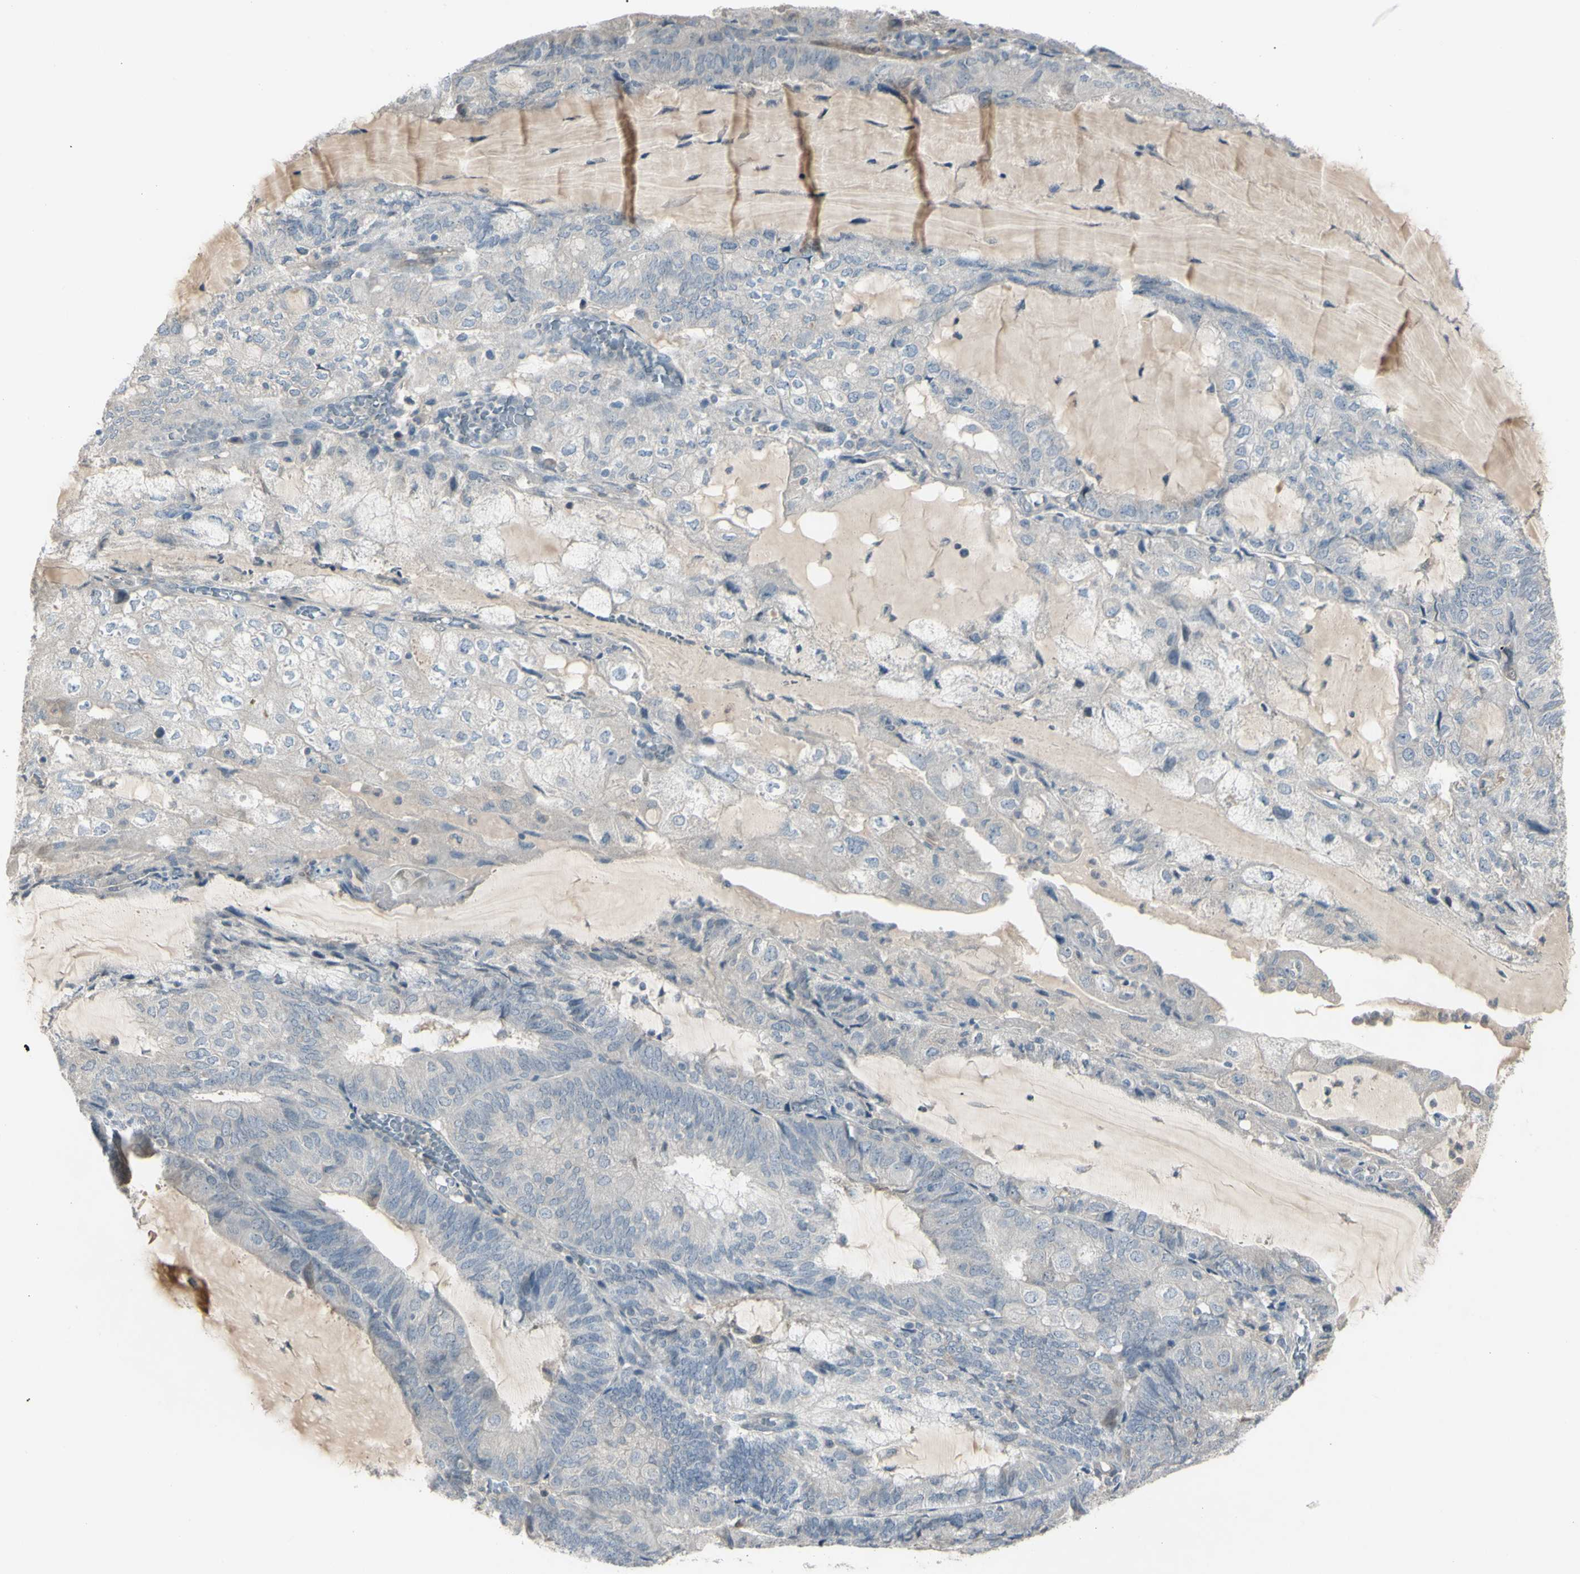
{"staining": {"intensity": "negative", "quantity": "none", "location": "none"}, "tissue": "endometrial cancer", "cell_type": "Tumor cells", "image_type": "cancer", "snomed": [{"axis": "morphology", "description": "Adenocarcinoma, NOS"}, {"axis": "topography", "description": "Endometrium"}], "caption": "Immunohistochemistry (IHC) of human endometrial adenocarcinoma demonstrates no expression in tumor cells.", "gene": "PIAS4", "patient": {"sex": "female", "age": 81}}